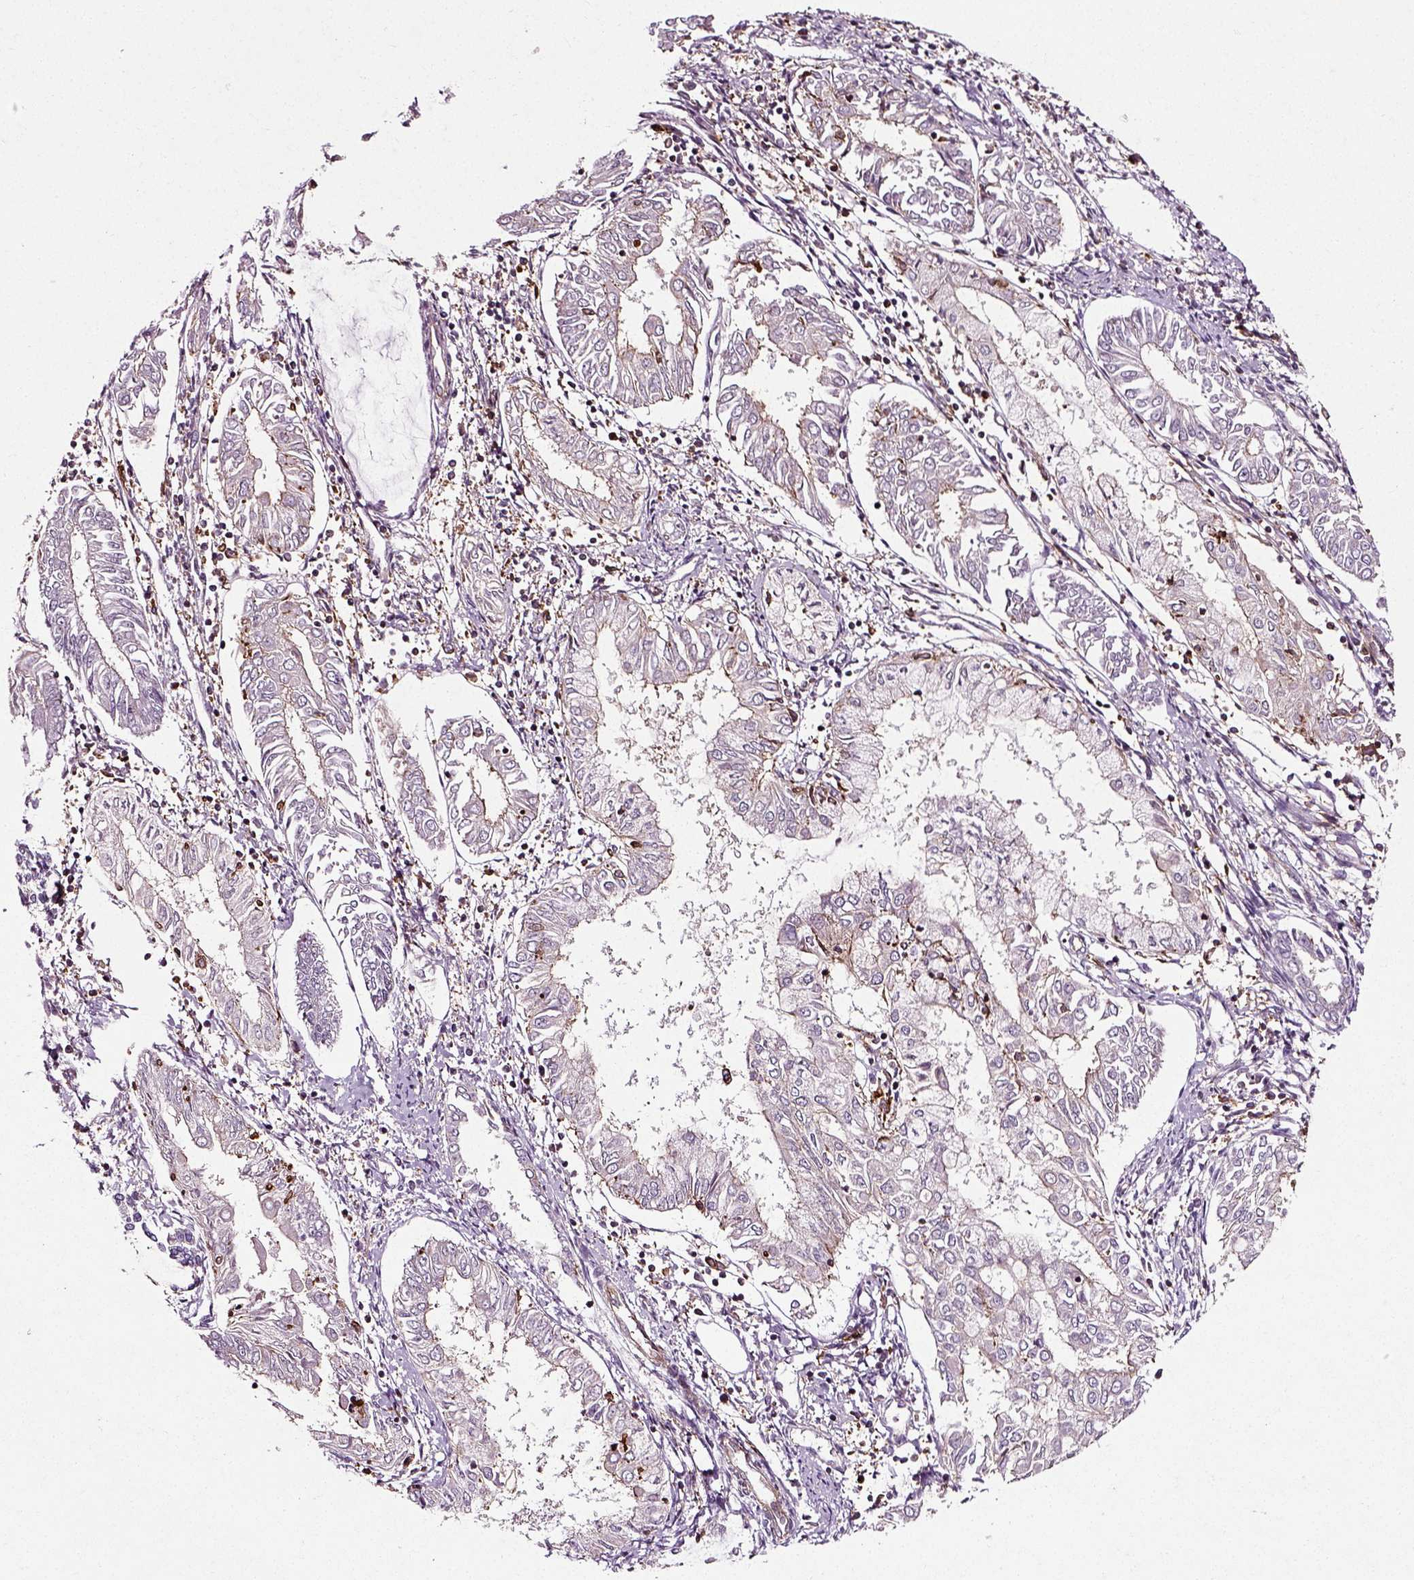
{"staining": {"intensity": "moderate", "quantity": "<25%", "location": "cytoplasmic/membranous"}, "tissue": "endometrial cancer", "cell_type": "Tumor cells", "image_type": "cancer", "snomed": [{"axis": "morphology", "description": "Adenocarcinoma, NOS"}, {"axis": "topography", "description": "Endometrium"}], "caption": "Immunohistochemistry (IHC) micrograph of neoplastic tissue: human endometrial adenocarcinoma stained using immunohistochemistry demonstrates low levels of moderate protein expression localized specifically in the cytoplasmic/membranous of tumor cells, appearing as a cytoplasmic/membranous brown color.", "gene": "RHOF", "patient": {"sex": "female", "age": 68}}